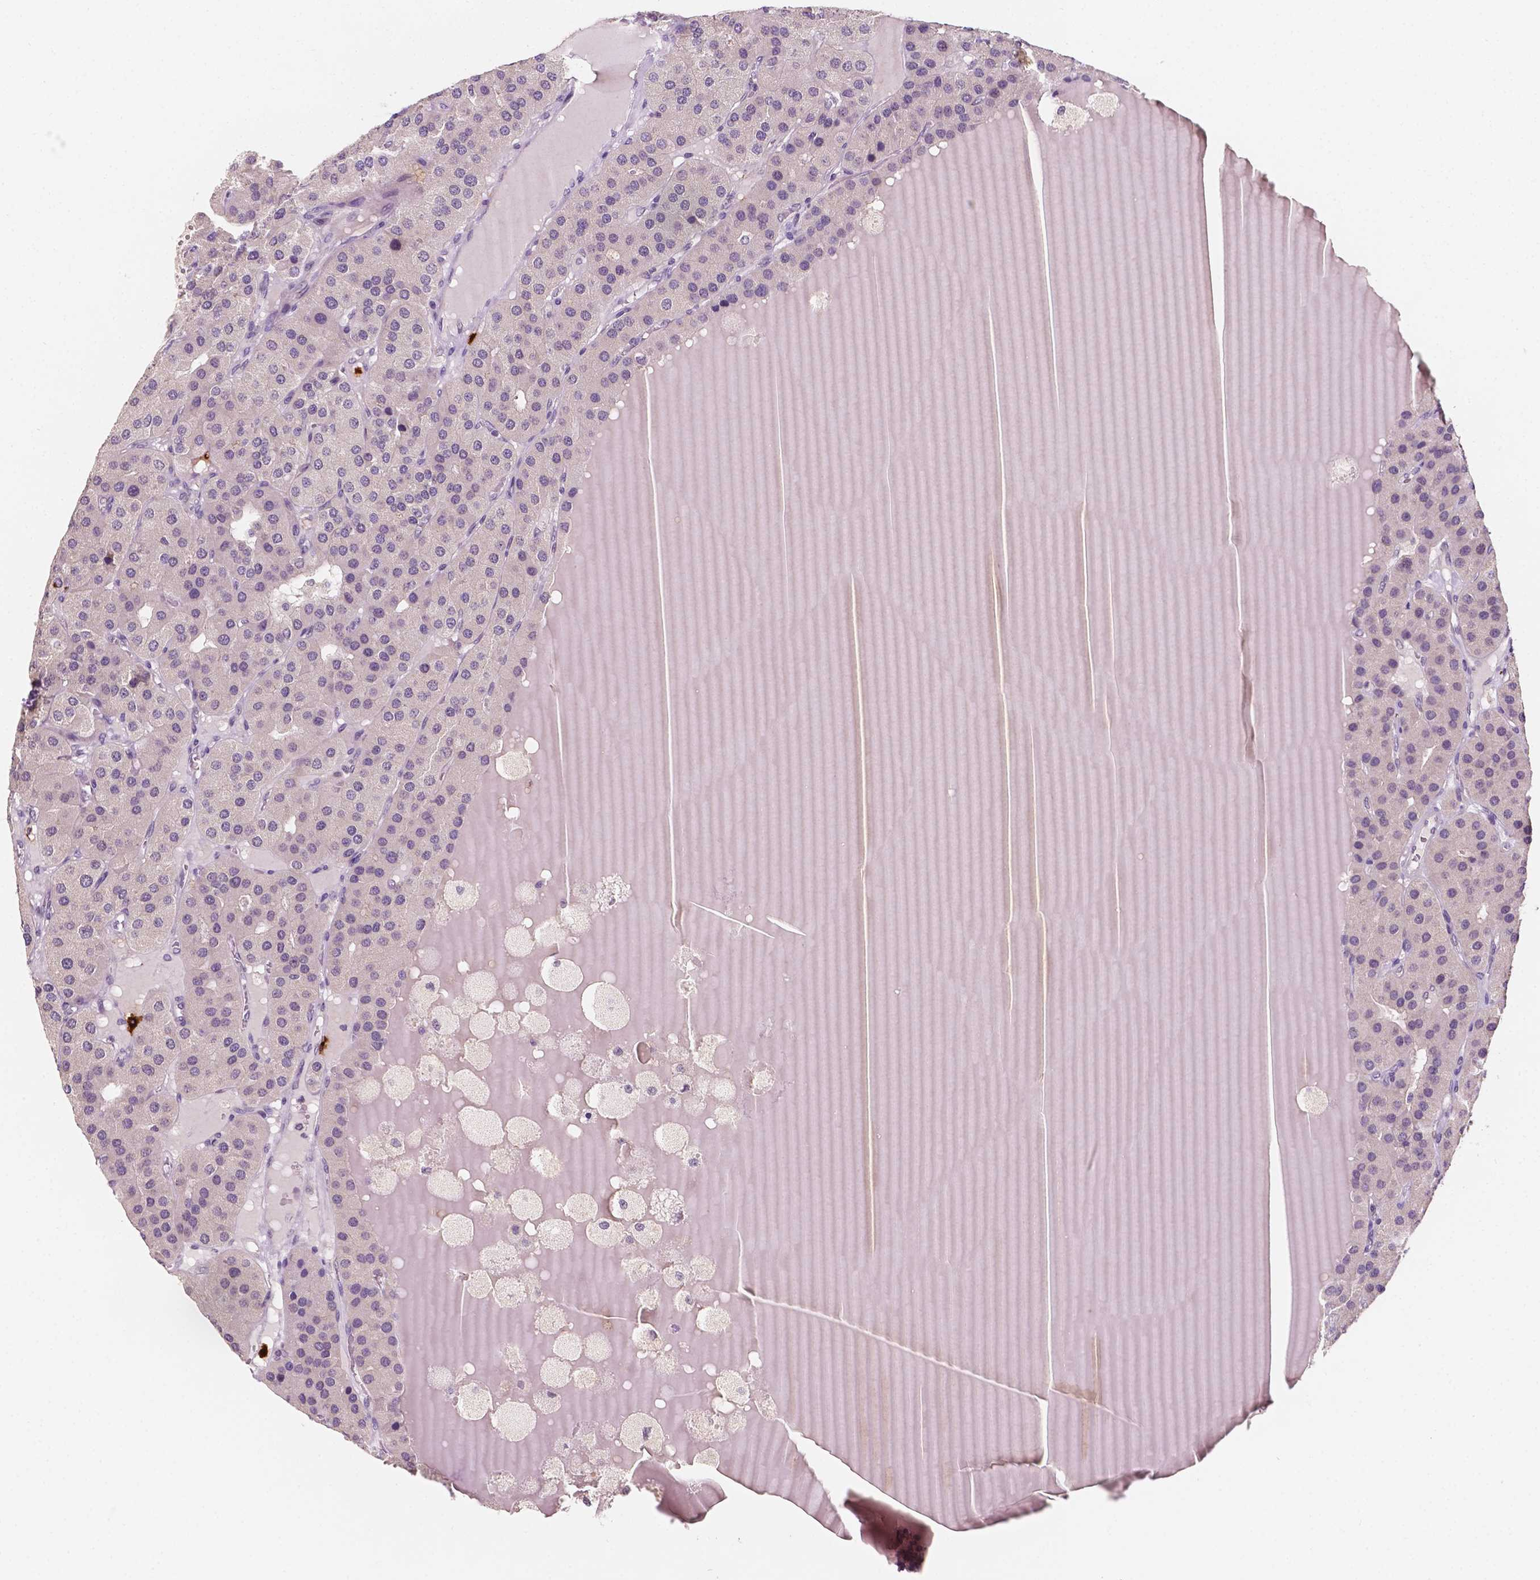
{"staining": {"intensity": "negative", "quantity": "none", "location": "none"}, "tissue": "parathyroid gland", "cell_type": "Glandular cells", "image_type": "normal", "snomed": [{"axis": "morphology", "description": "Normal tissue, NOS"}, {"axis": "morphology", "description": "Adenoma, NOS"}, {"axis": "topography", "description": "Parathyroid gland"}], "caption": "Immunohistochemistry photomicrograph of benign parathyroid gland: parathyroid gland stained with DAB exhibits no significant protein expression in glandular cells. The staining was performed using DAB to visualize the protein expression in brown, while the nuclei were stained in blue with hematoxylin (Magnification: 20x).", "gene": "SIRT2", "patient": {"sex": "female", "age": 86}}